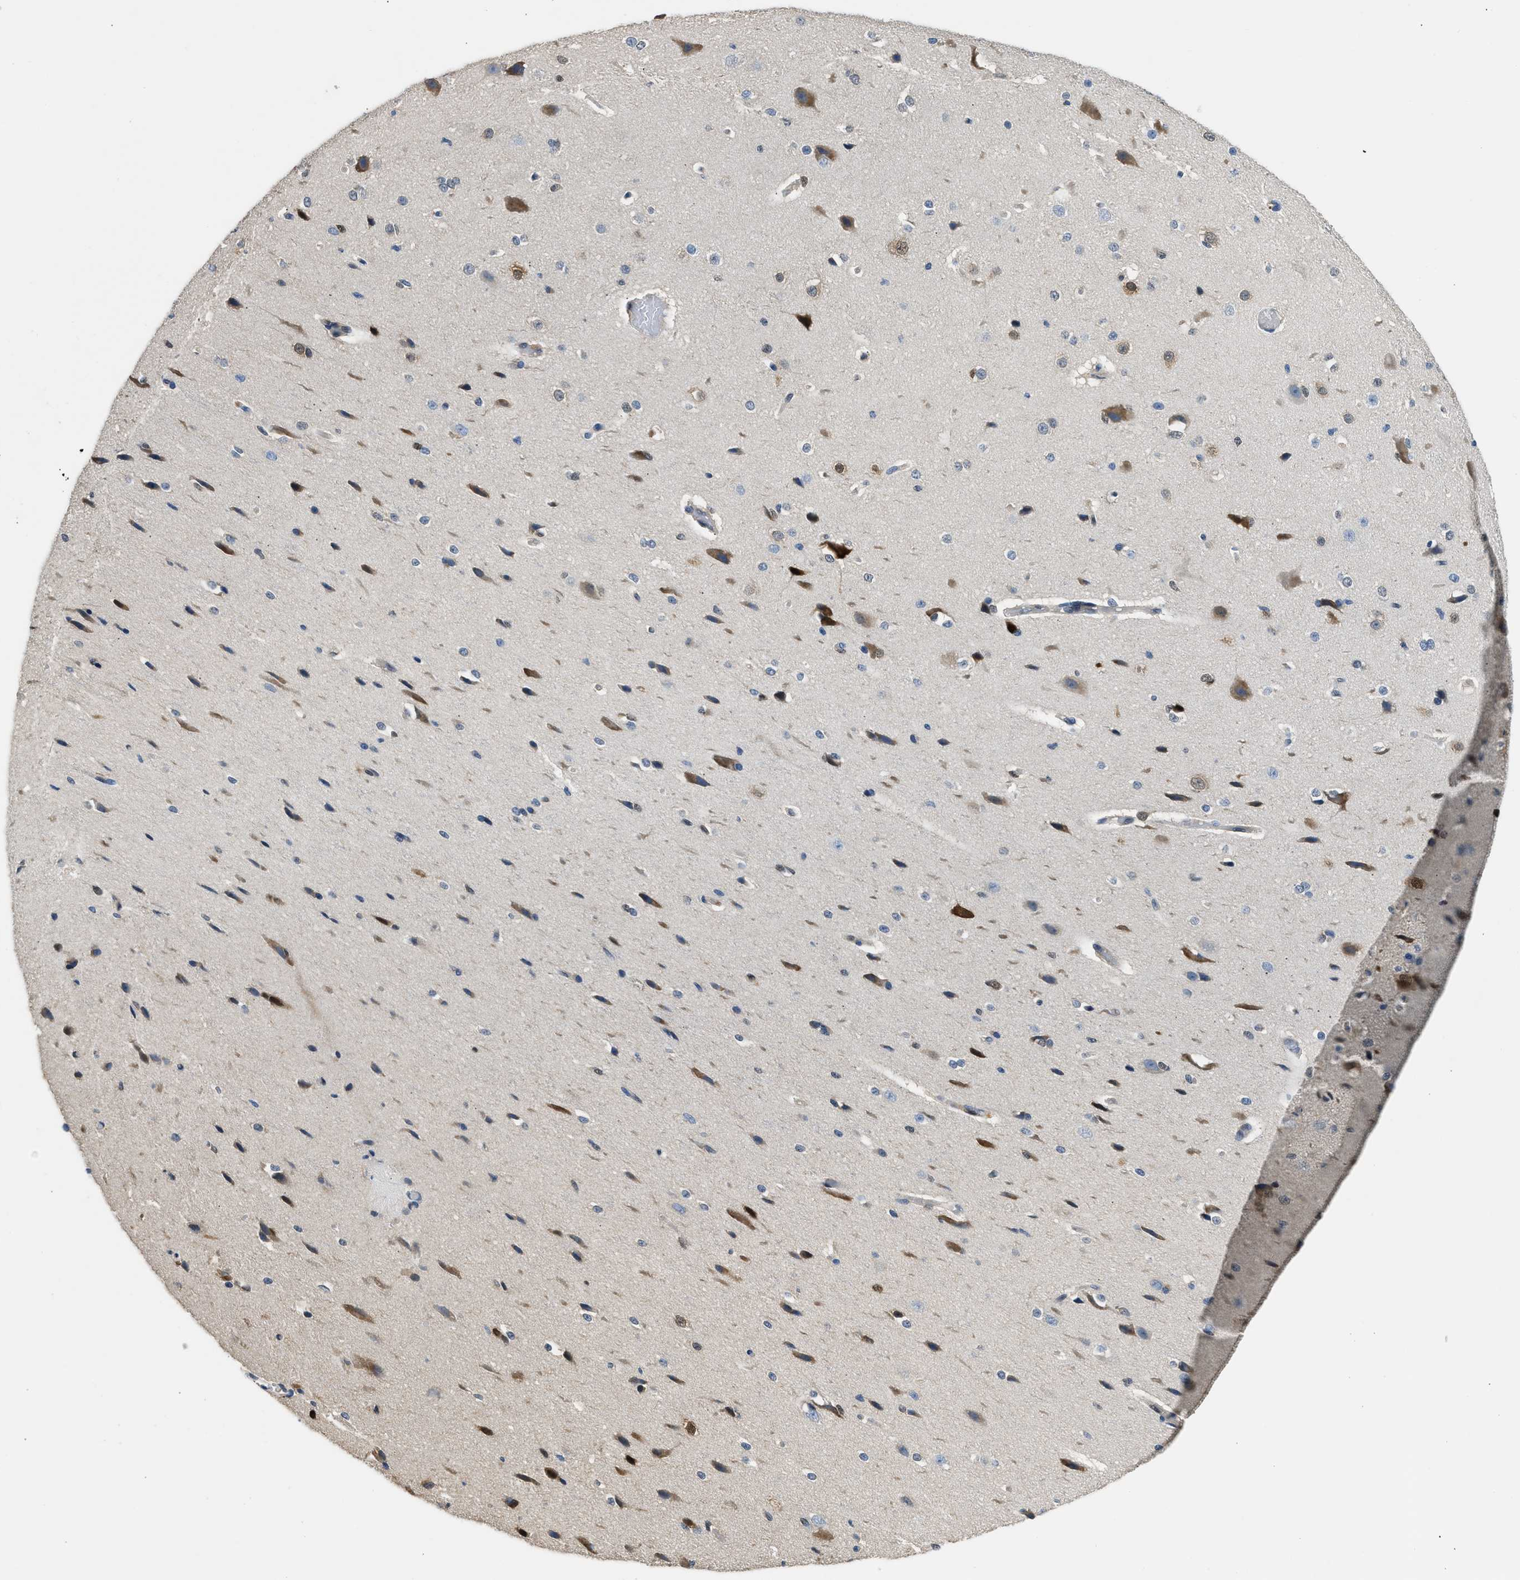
{"staining": {"intensity": "negative", "quantity": "none", "location": "none"}, "tissue": "cerebral cortex", "cell_type": "Endothelial cells", "image_type": "normal", "snomed": [{"axis": "morphology", "description": "Normal tissue, NOS"}, {"axis": "morphology", "description": "Developmental malformation"}, {"axis": "topography", "description": "Cerebral cortex"}], "caption": "Immunohistochemistry (IHC) histopathology image of benign cerebral cortex stained for a protein (brown), which exhibits no positivity in endothelial cells. (Immunohistochemistry, brightfield microscopy, high magnification).", "gene": "TOX", "patient": {"sex": "female", "age": 30}}